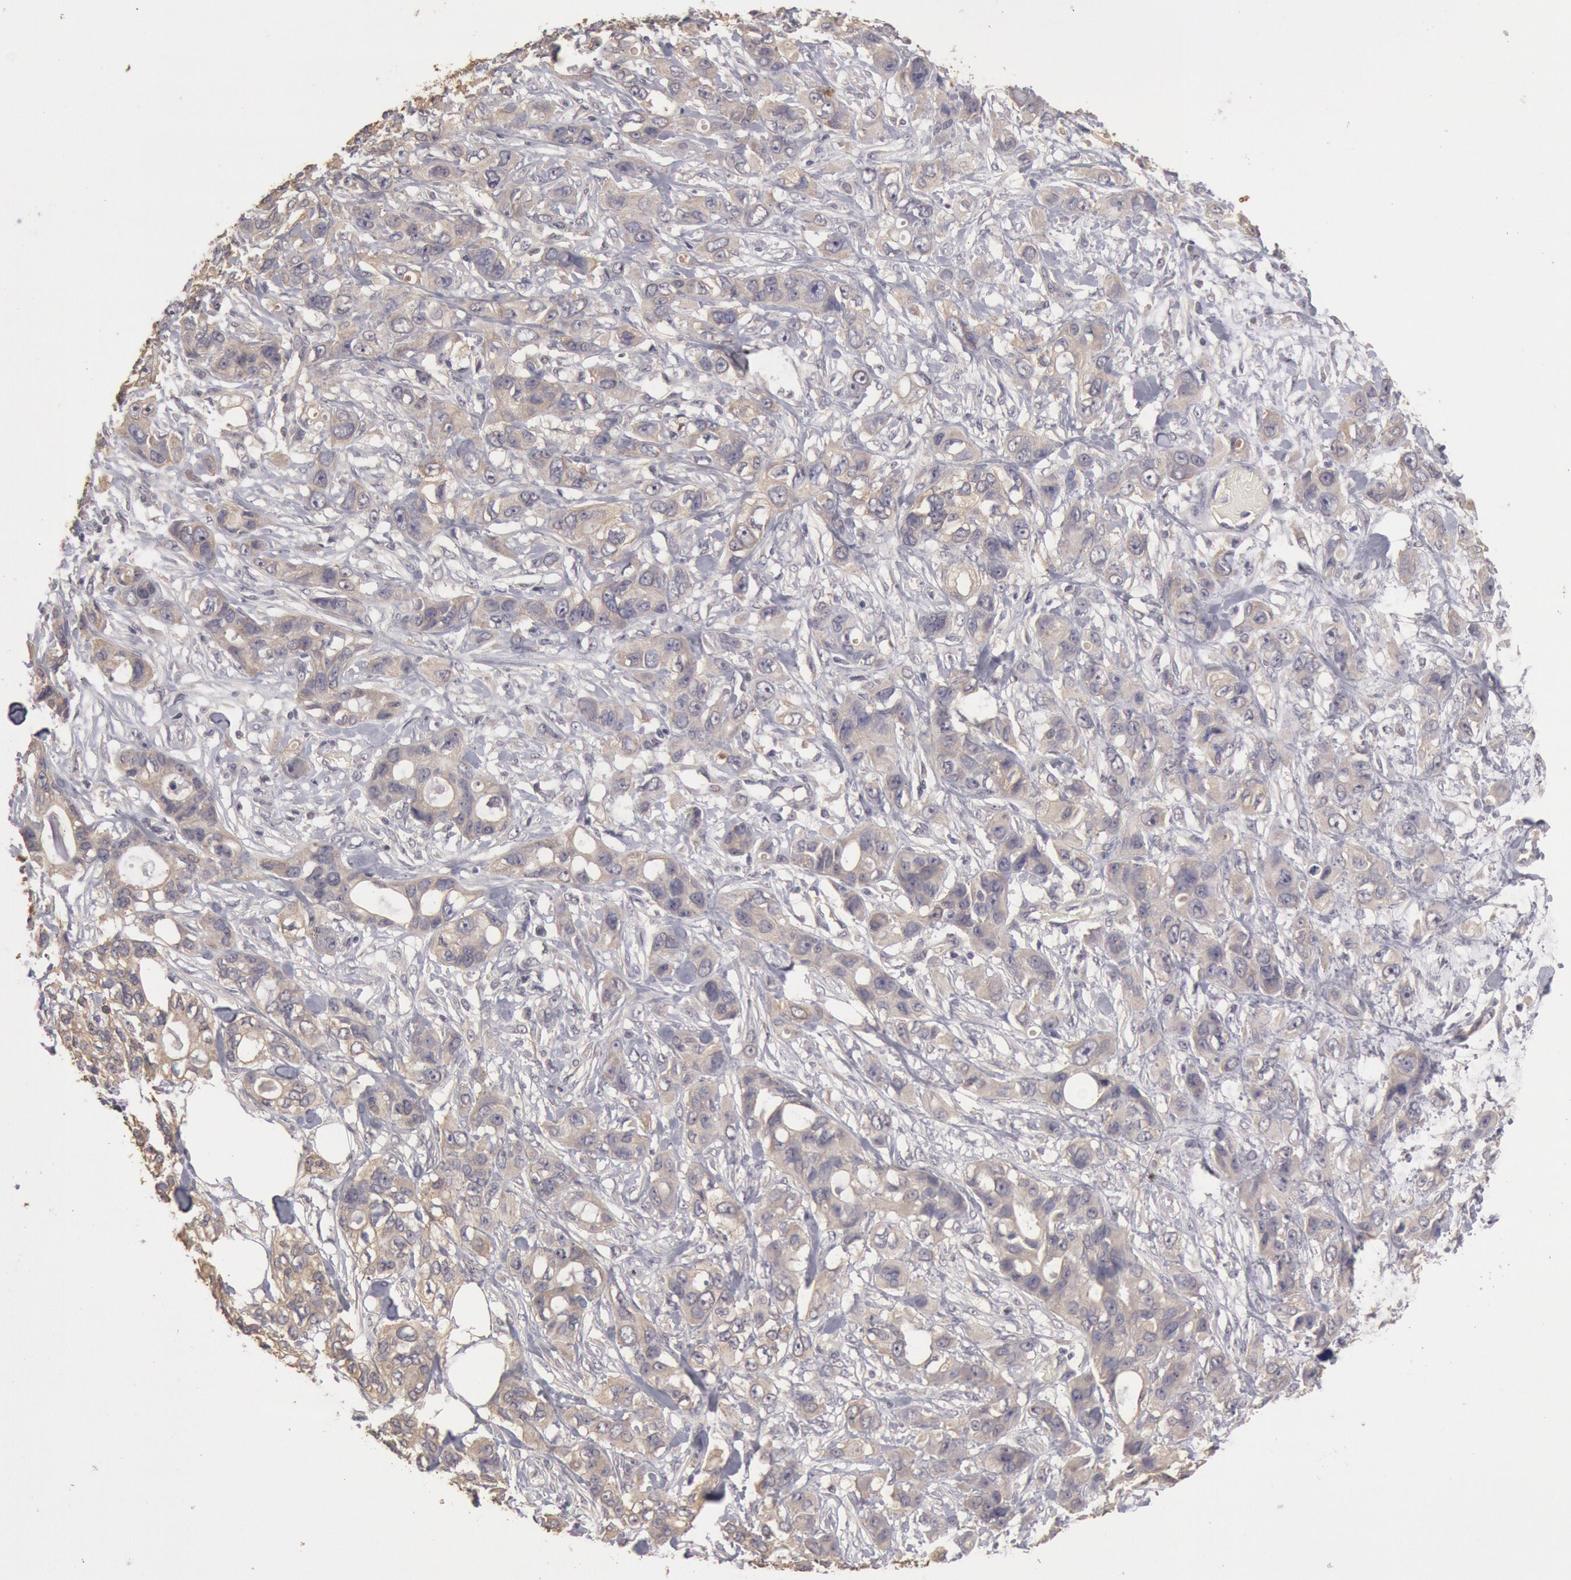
{"staining": {"intensity": "weak", "quantity": "25%-75%", "location": "cytoplasmic/membranous"}, "tissue": "stomach cancer", "cell_type": "Tumor cells", "image_type": "cancer", "snomed": [{"axis": "morphology", "description": "Adenocarcinoma, NOS"}, {"axis": "topography", "description": "Stomach, upper"}], "caption": "There is low levels of weak cytoplasmic/membranous staining in tumor cells of adenocarcinoma (stomach), as demonstrated by immunohistochemical staining (brown color).", "gene": "ZFP36L1", "patient": {"sex": "male", "age": 47}}